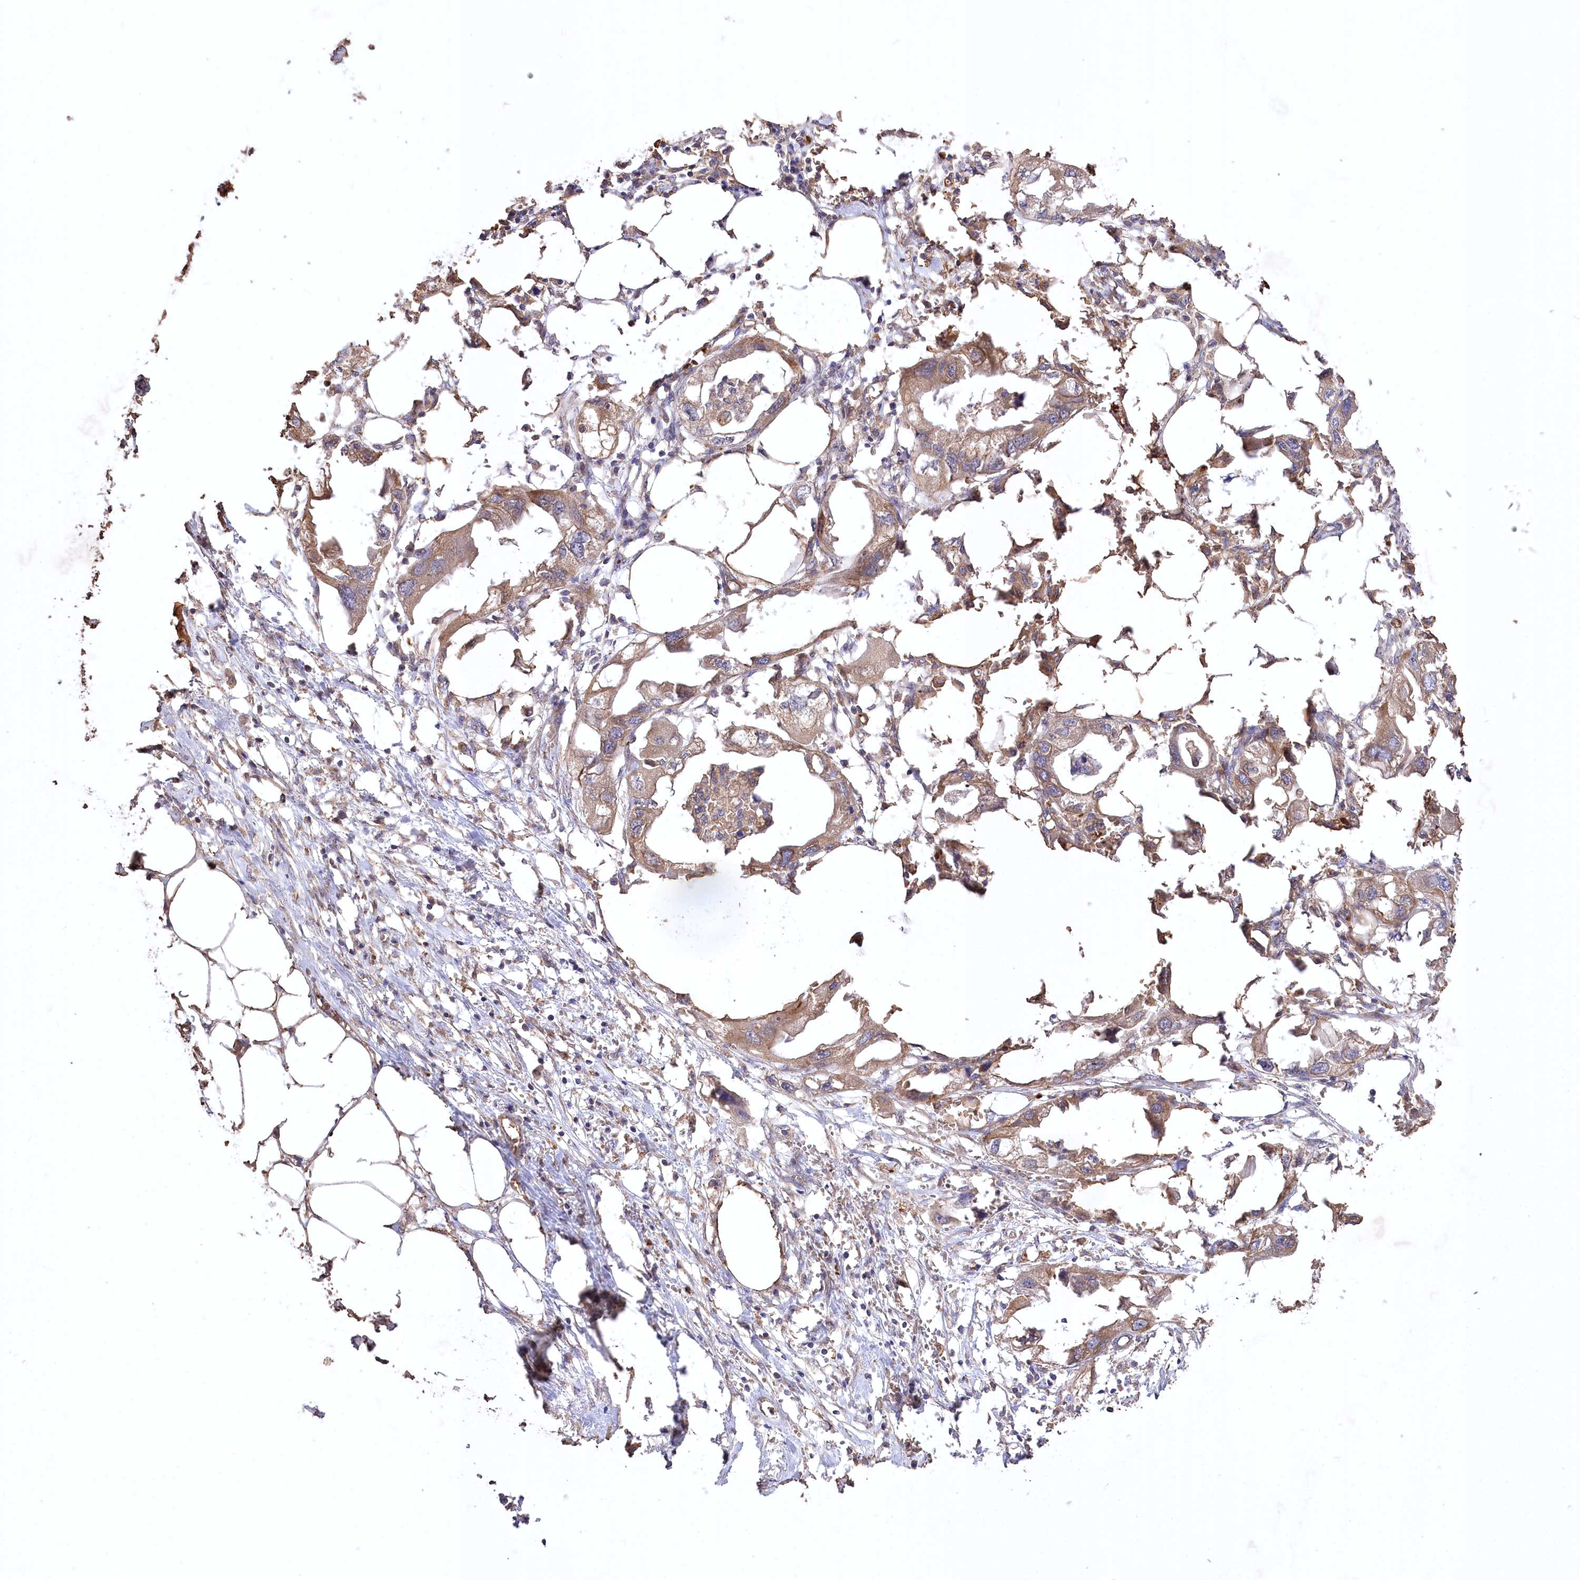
{"staining": {"intensity": "moderate", "quantity": ">75%", "location": "cytoplasmic/membranous"}, "tissue": "endometrial cancer", "cell_type": "Tumor cells", "image_type": "cancer", "snomed": [{"axis": "morphology", "description": "Adenocarcinoma, NOS"}, {"axis": "morphology", "description": "Adenocarcinoma, metastatic, NOS"}, {"axis": "topography", "description": "Adipose tissue"}, {"axis": "topography", "description": "Endometrium"}], "caption": "Endometrial cancer (metastatic adenocarcinoma) was stained to show a protein in brown. There is medium levels of moderate cytoplasmic/membranous expression in approximately >75% of tumor cells.", "gene": "TRUB1", "patient": {"sex": "female", "age": 67}}